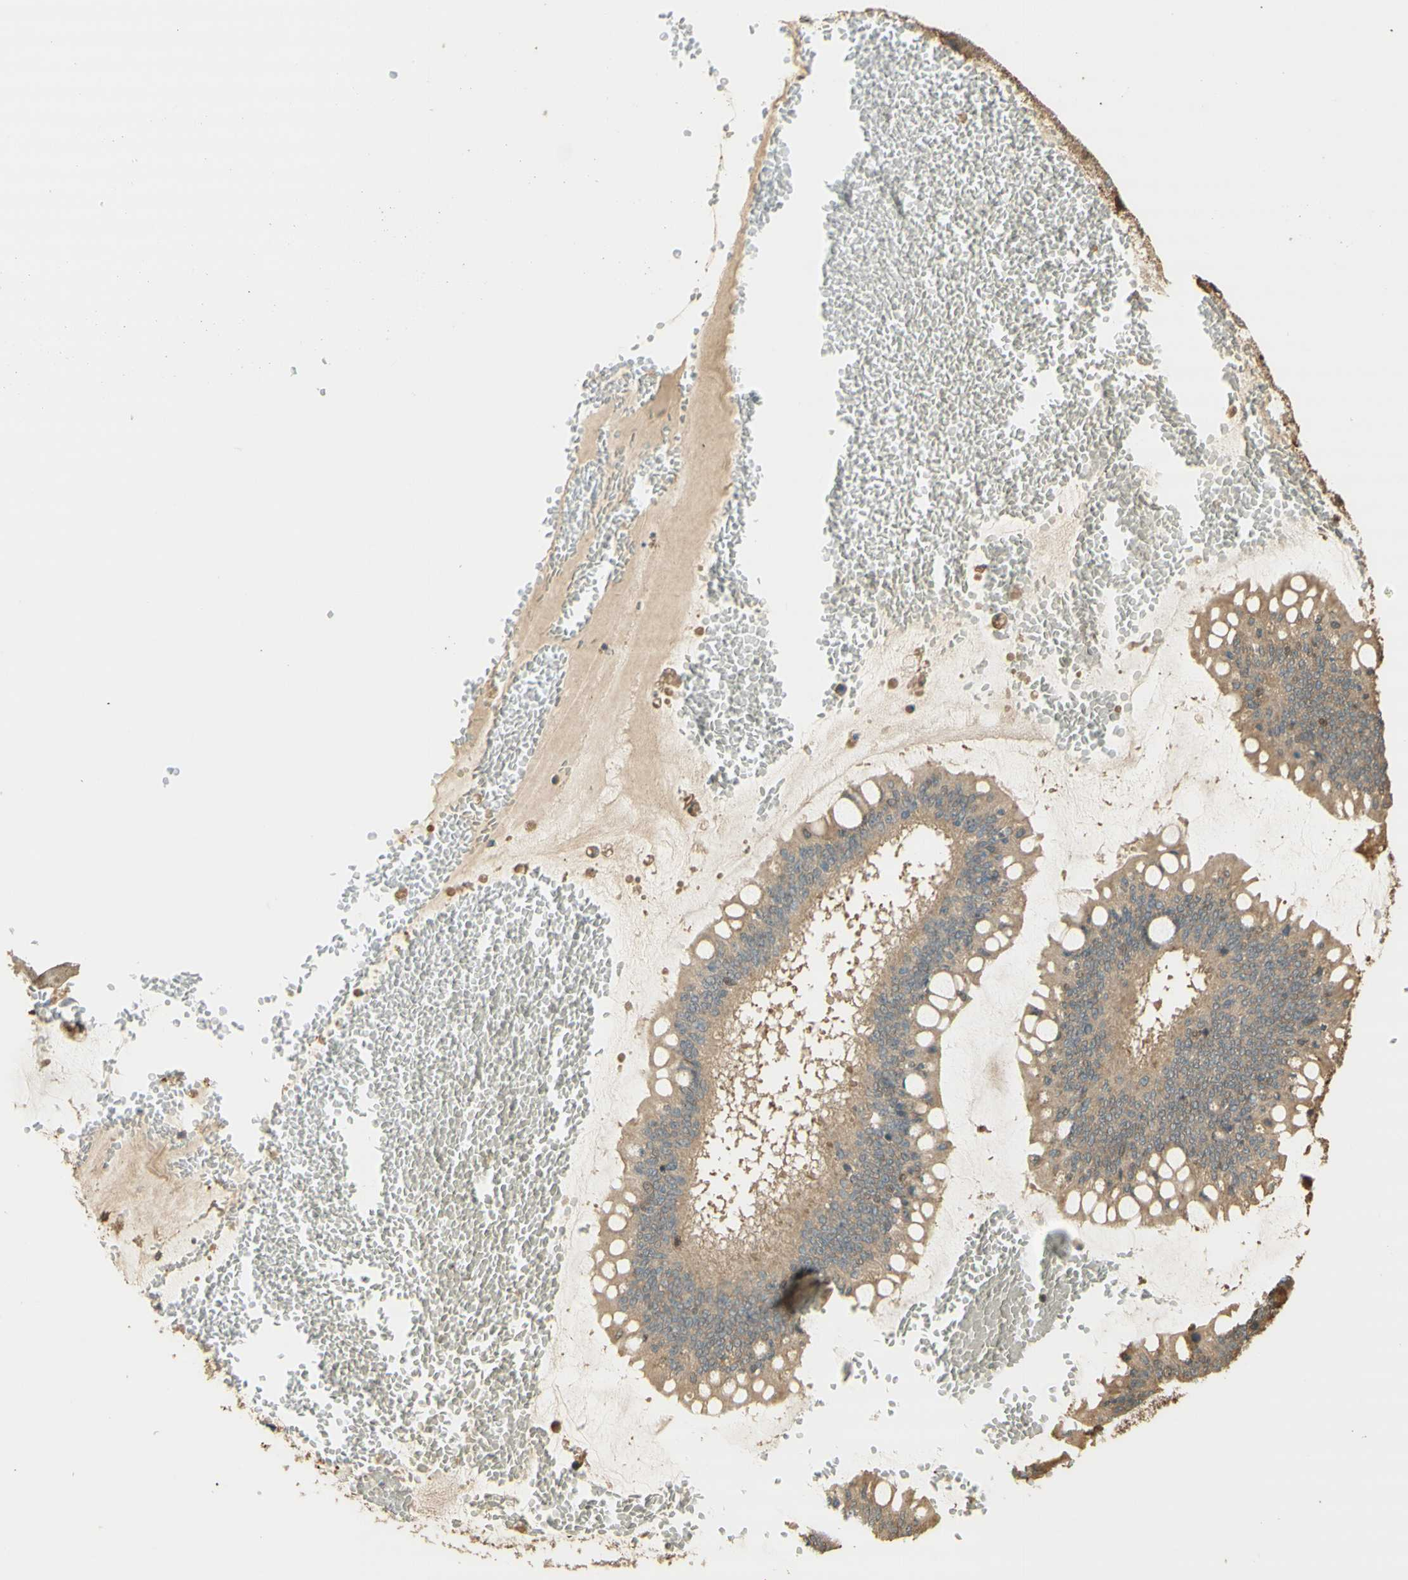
{"staining": {"intensity": "moderate", "quantity": ">75%", "location": "cytoplasmic/membranous"}, "tissue": "ovarian cancer", "cell_type": "Tumor cells", "image_type": "cancer", "snomed": [{"axis": "morphology", "description": "Cystadenocarcinoma, mucinous, NOS"}, {"axis": "topography", "description": "Ovary"}], "caption": "Tumor cells display medium levels of moderate cytoplasmic/membranous positivity in about >75% of cells in human ovarian mucinous cystadenocarcinoma.", "gene": "AGER", "patient": {"sex": "female", "age": 73}}